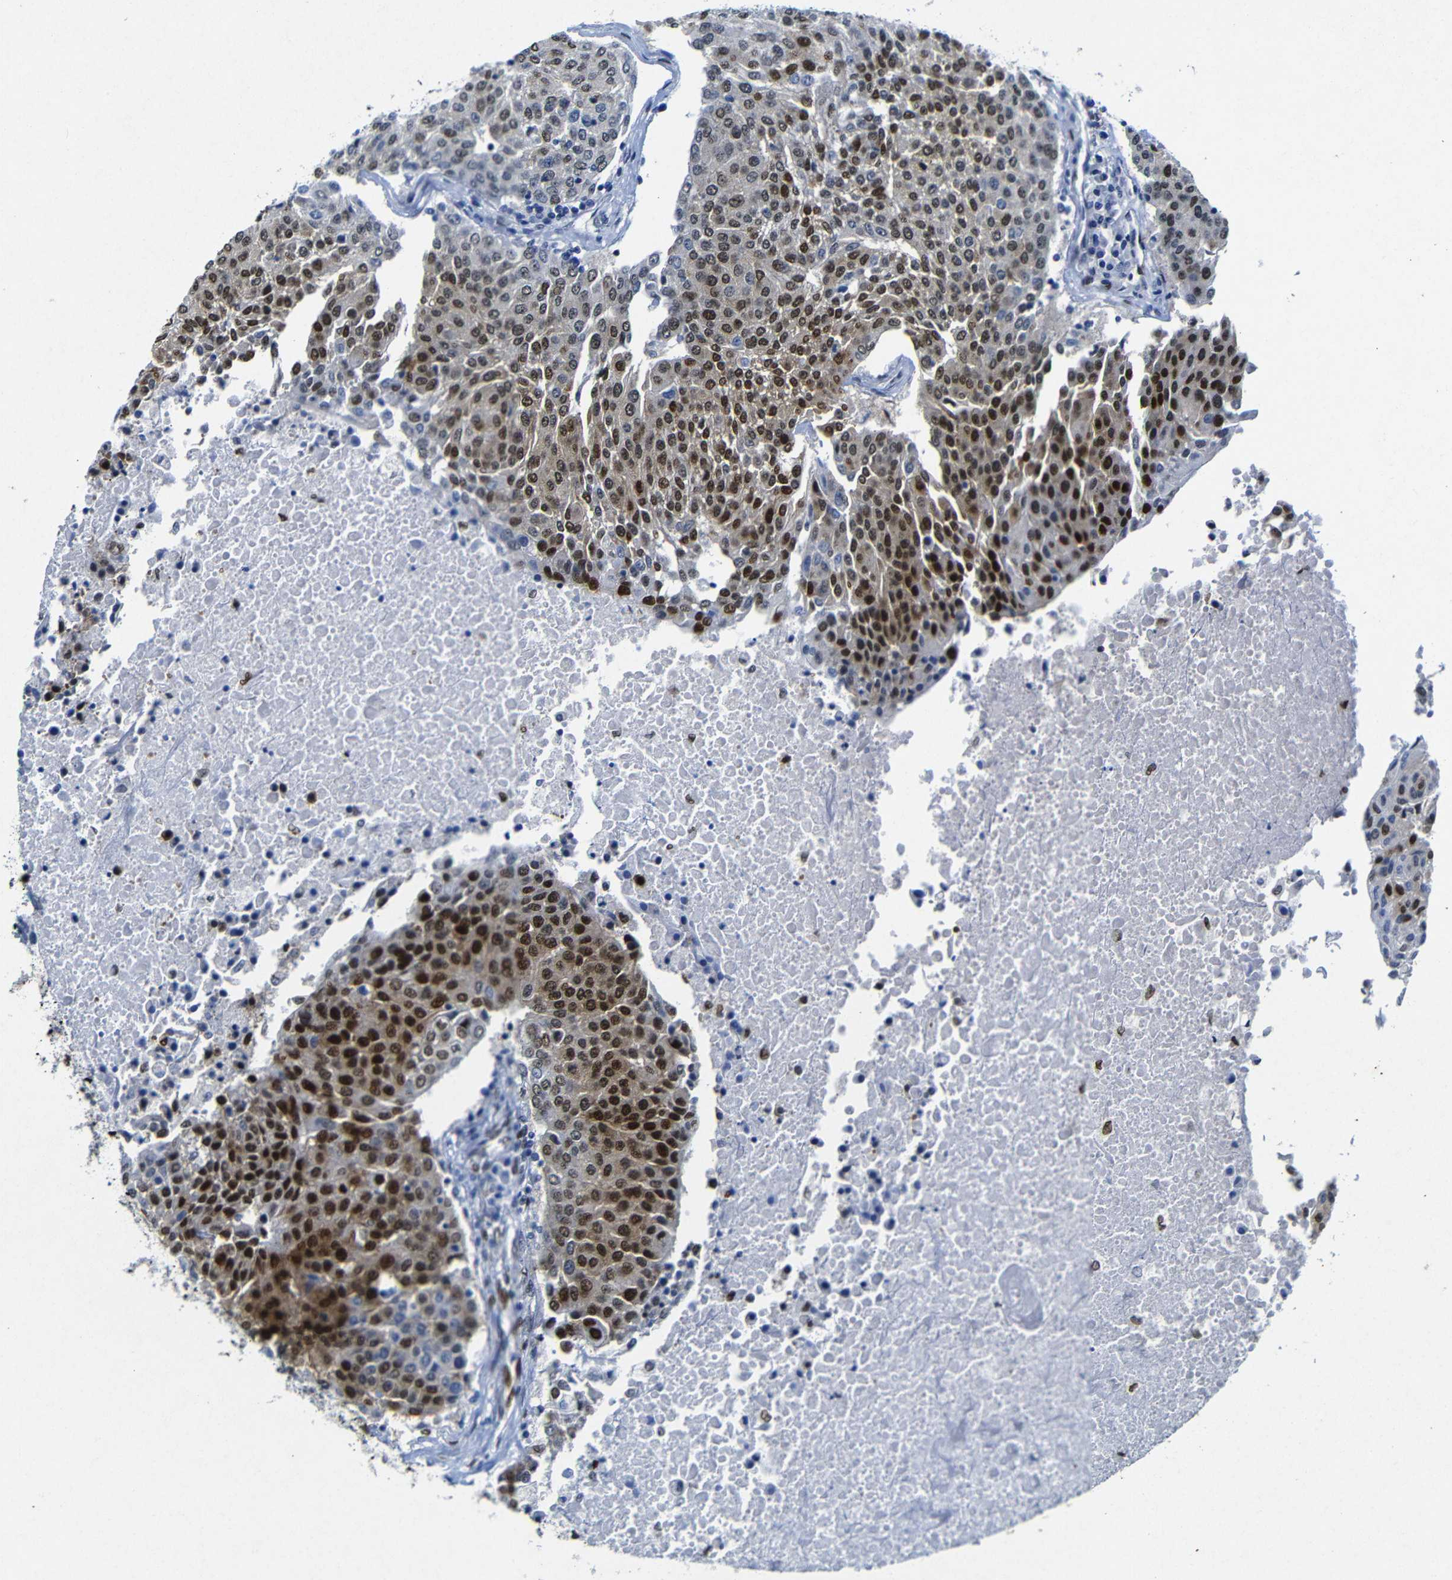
{"staining": {"intensity": "strong", "quantity": ">75%", "location": "nuclear"}, "tissue": "urothelial cancer", "cell_type": "Tumor cells", "image_type": "cancer", "snomed": [{"axis": "morphology", "description": "Urothelial carcinoma, High grade"}, {"axis": "topography", "description": "Urinary bladder"}], "caption": "Immunohistochemistry micrograph of urothelial carcinoma (high-grade) stained for a protein (brown), which displays high levels of strong nuclear positivity in about >75% of tumor cells.", "gene": "FOSL2", "patient": {"sex": "female", "age": 85}}